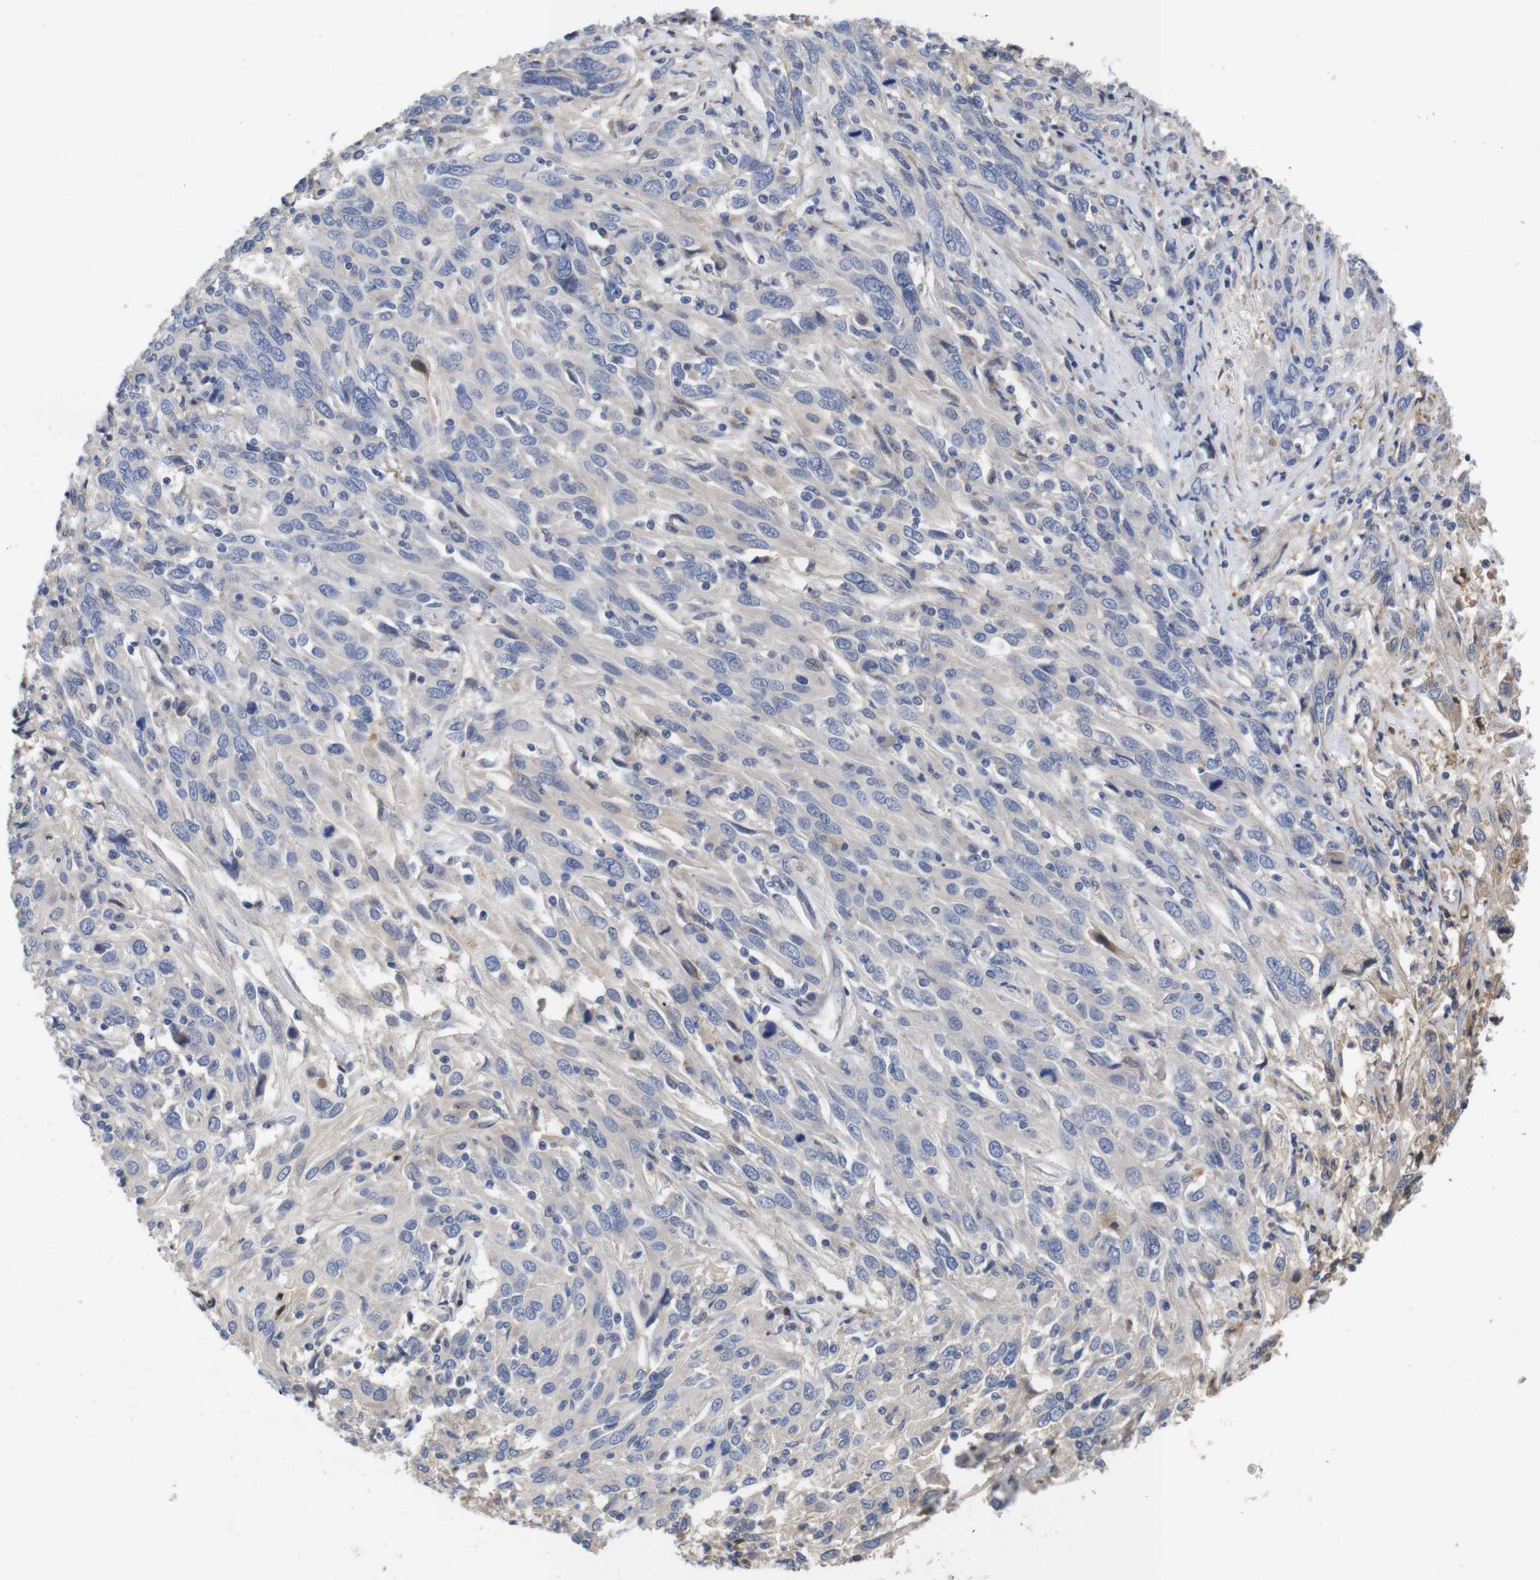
{"staining": {"intensity": "negative", "quantity": "none", "location": "none"}, "tissue": "cervical cancer", "cell_type": "Tumor cells", "image_type": "cancer", "snomed": [{"axis": "morphology", "description": "Squamous cell carcinoma, NOS"}, {"axis": "topography", "description": "Cervix"}], "caption": "The IHC photomicrograph has no significant expression in tumor cells of squamous cell carcinoma (cervical) tissue.", "gene": "SPRY3", "patient": {"sex": "female", "age": 46}}